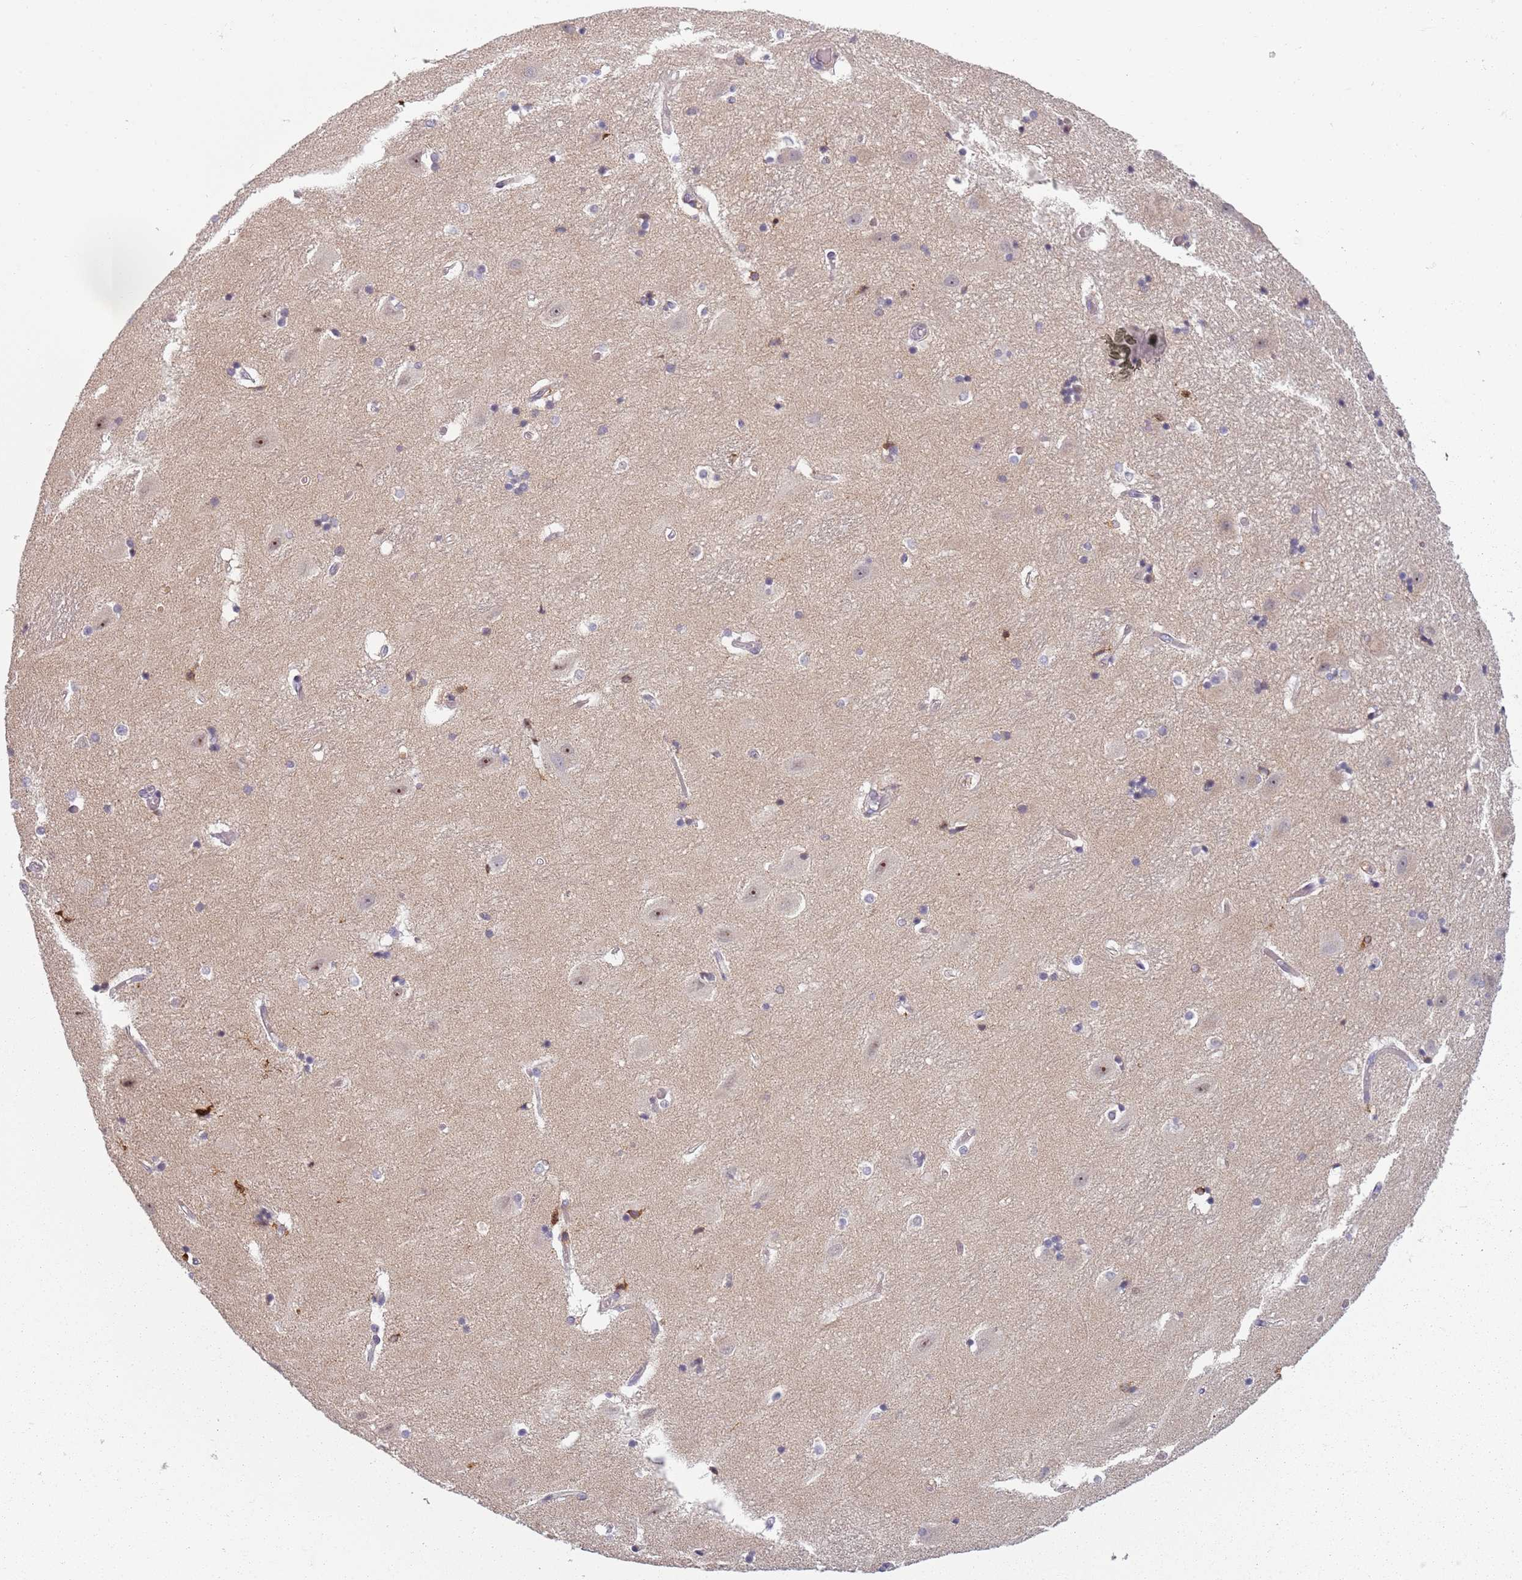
{"staining": {"intensity": "negative", "quantity": "none", "location": "none"}, "tissue": "hippocampus", "cell_type": "Glial cells", "image_type": "normal", "snomed": [{"axis": "morphology", "description": "Normal tissue, NOS"}, {"axis": "topography", "description": "Hippocampus"}], "caption": "The photomicrograph demonstrates no staining of glial cells in normal hippocampus.", "gene": "CC2D2B", "patient": {"sex": "female", "age": 52}}